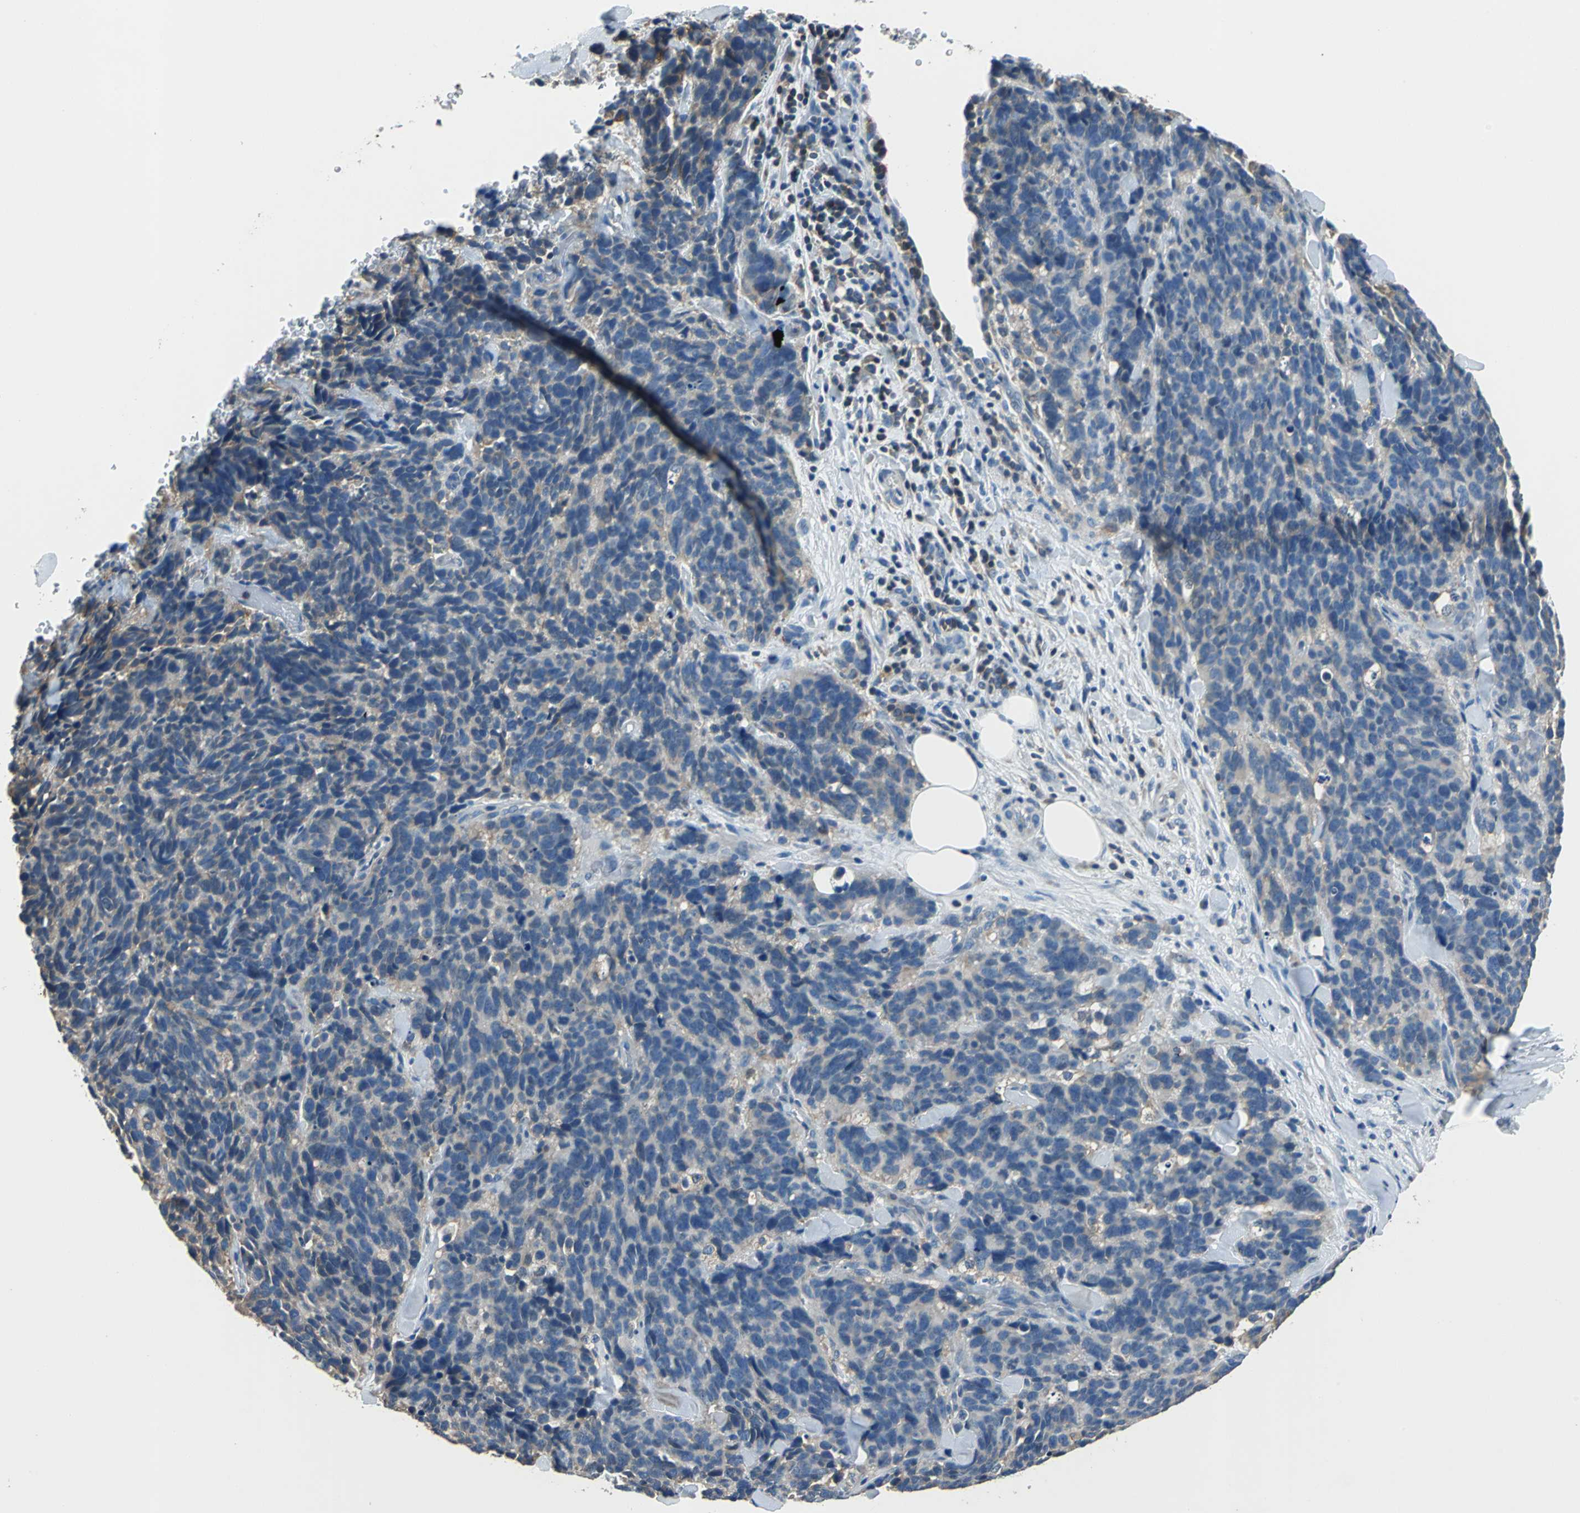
{"staining": {"intensity": "weak", "quantity": "<25%", "location": "cytoplasmic/membranous"}, "tissue": "lung cancer", "cell_type": "Tumor cells", "image_type": "cancer", "snomed": [{"axis": "morphology", "description": "Neoplasm, malignant, NOS"}, {"axis": "topography", "description": "Lung"}], "caption": "This is an immunohistochemistry (IHC) image of lung cancer. There is no positivity in tumor cells.", "gene": "PRKCA", "patient": {"sex": "female", "age": 58}}